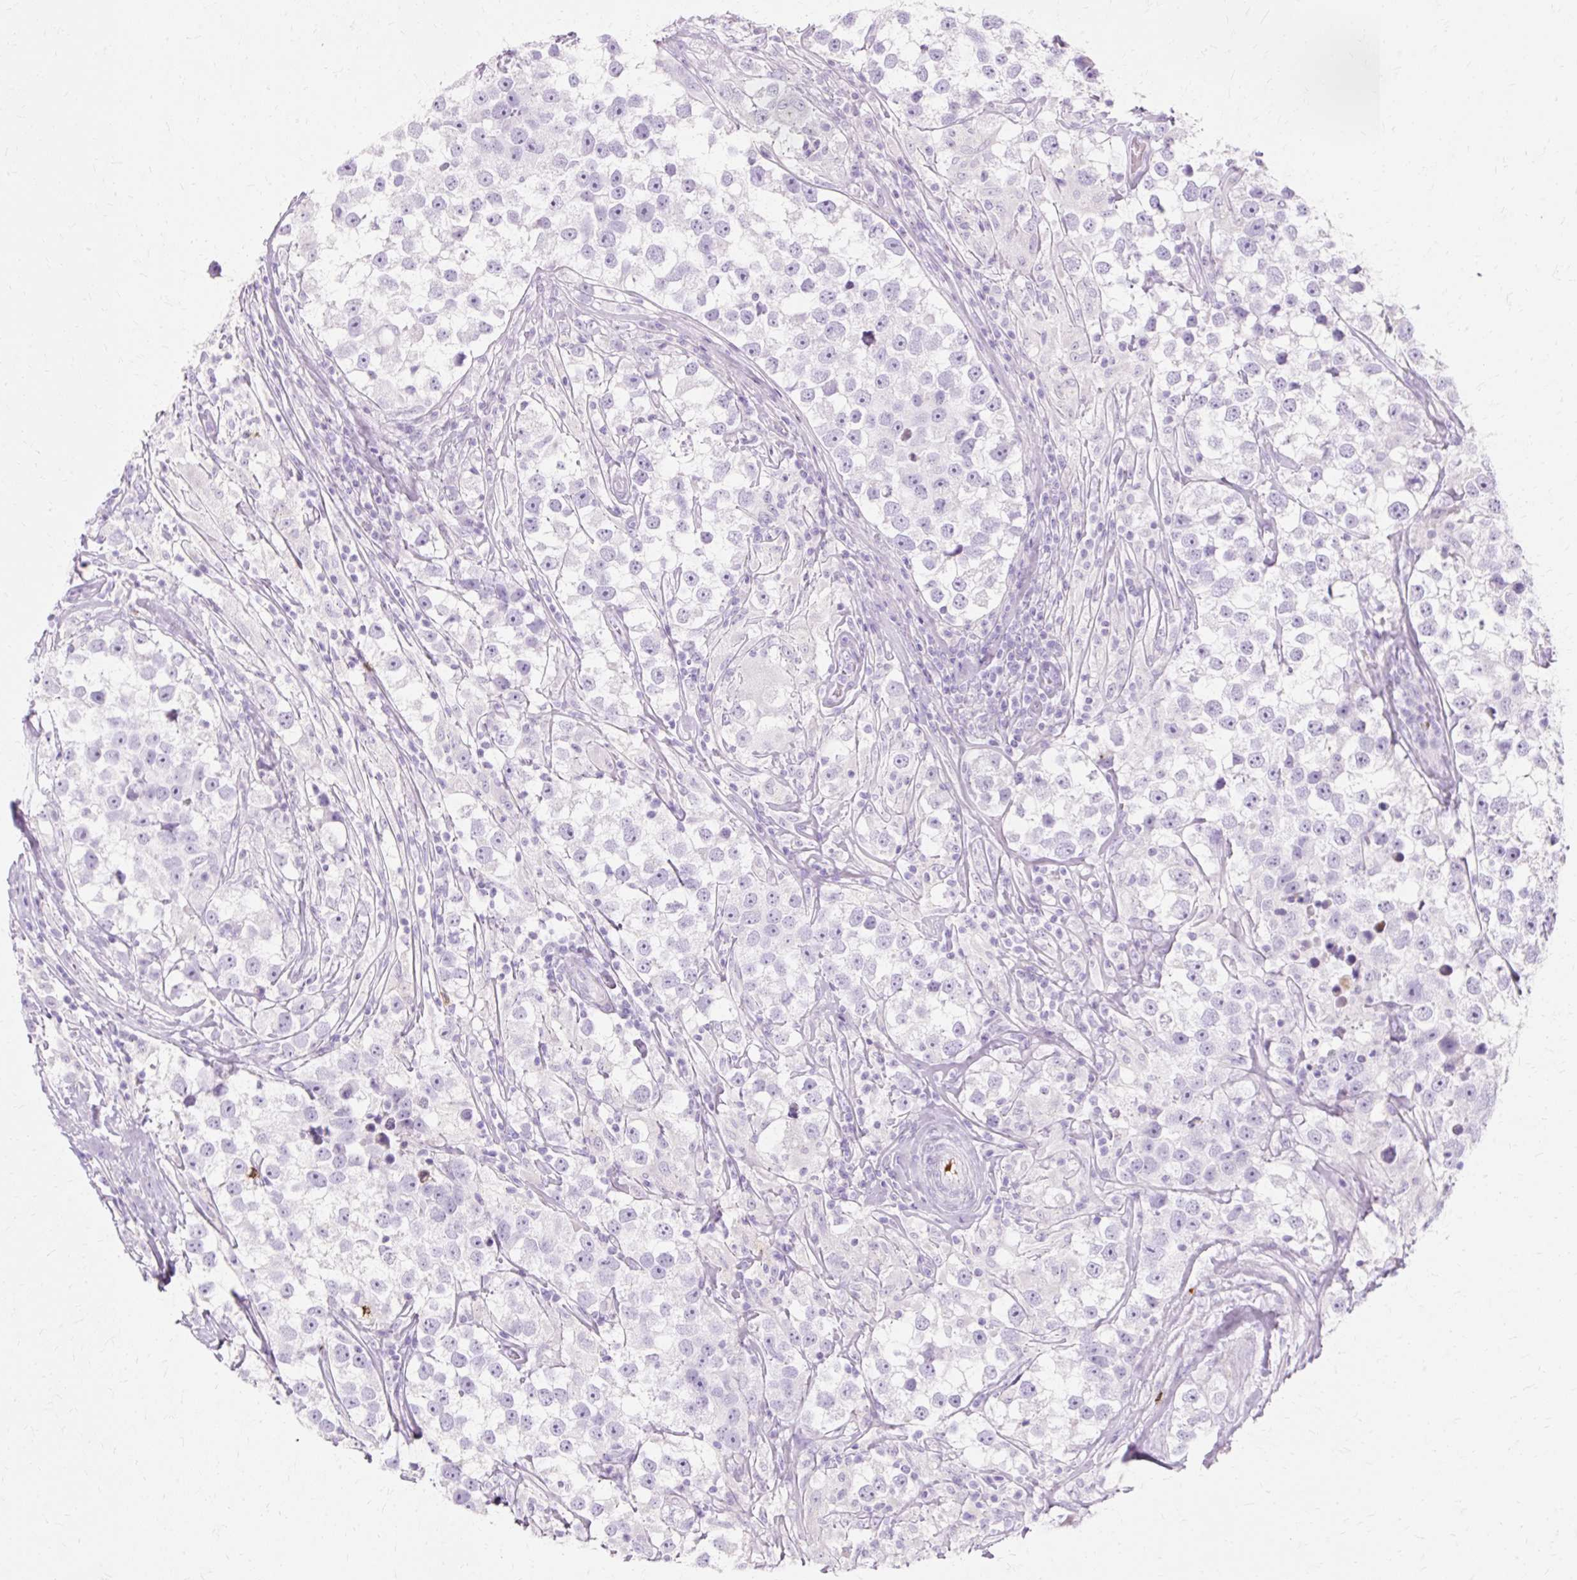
{"staining": {"intensity": "negative", "quantity": "none", "location": "none"}, "tissue": "testis cancer", "cell_type": "Tumor cells", "image_type": "cancer", "snomed": [{"axis": "morphology", "description": "Seminoma, NOS"}, {"axis": "topography", "description": "Testis"}], "caption": "Tumor cells are negative for protein expression in human testis cancer (seminoma).", "gene": "DEFA1", "patient": {"sex": "male", "age": 46}}